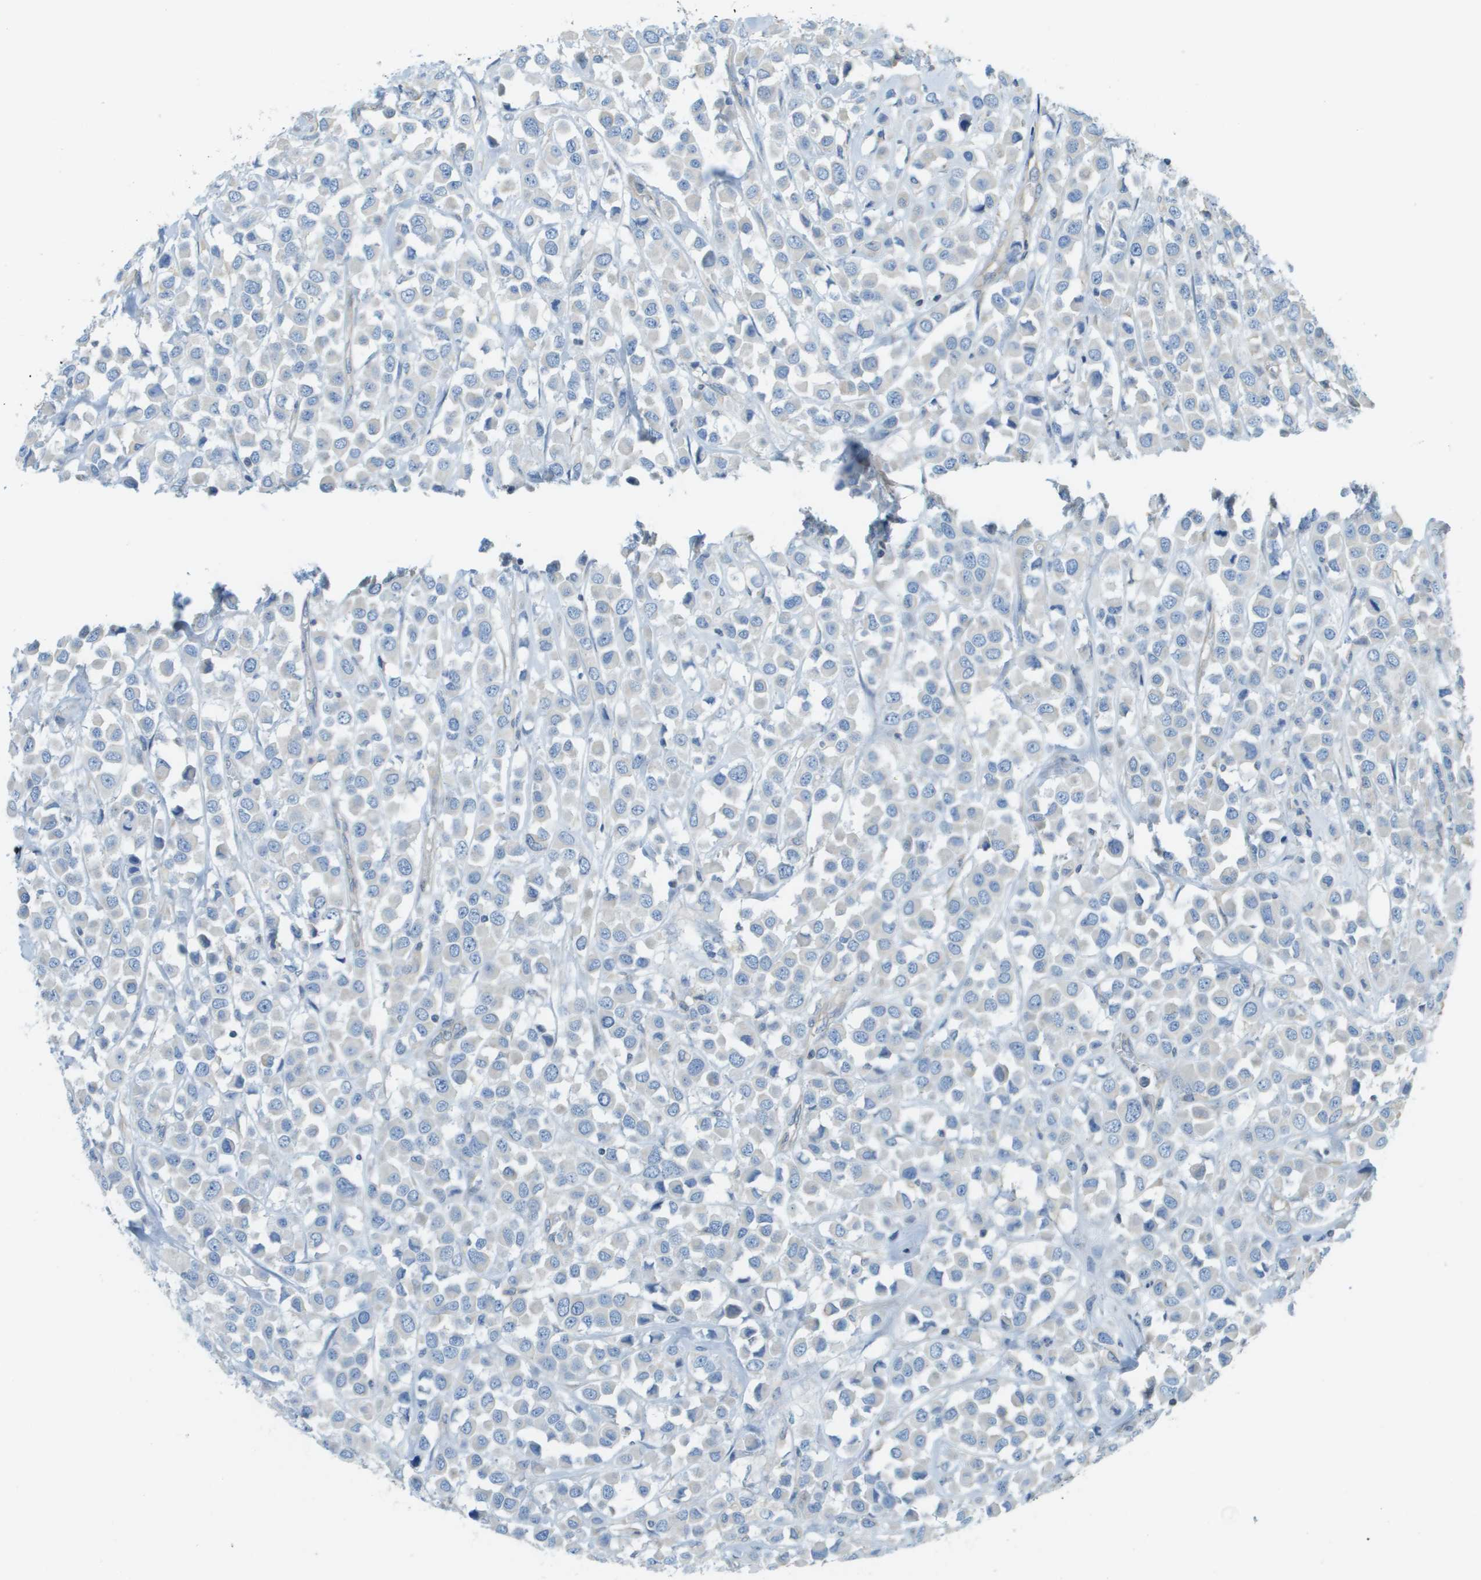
{"staining": {"intensity": "negative", "quantity": "none", "location": "none"}, "tissue": "breast cancer", "cell_type": "Tumor cells", "image_type": "cancer", "snomed": [{"axis": "morphology", "description": "Duct carcinoma"}, {"axis": "topography", "description": "Breast"}], "caption": "Immunohistochemistry (IHC) image of breast infiltrating ductal carcinoma stained for a protein (brown), which displays no expression in tumor cells.", "gene": "DNAJB11", "patient": {"sex": "female", "age": 61}}